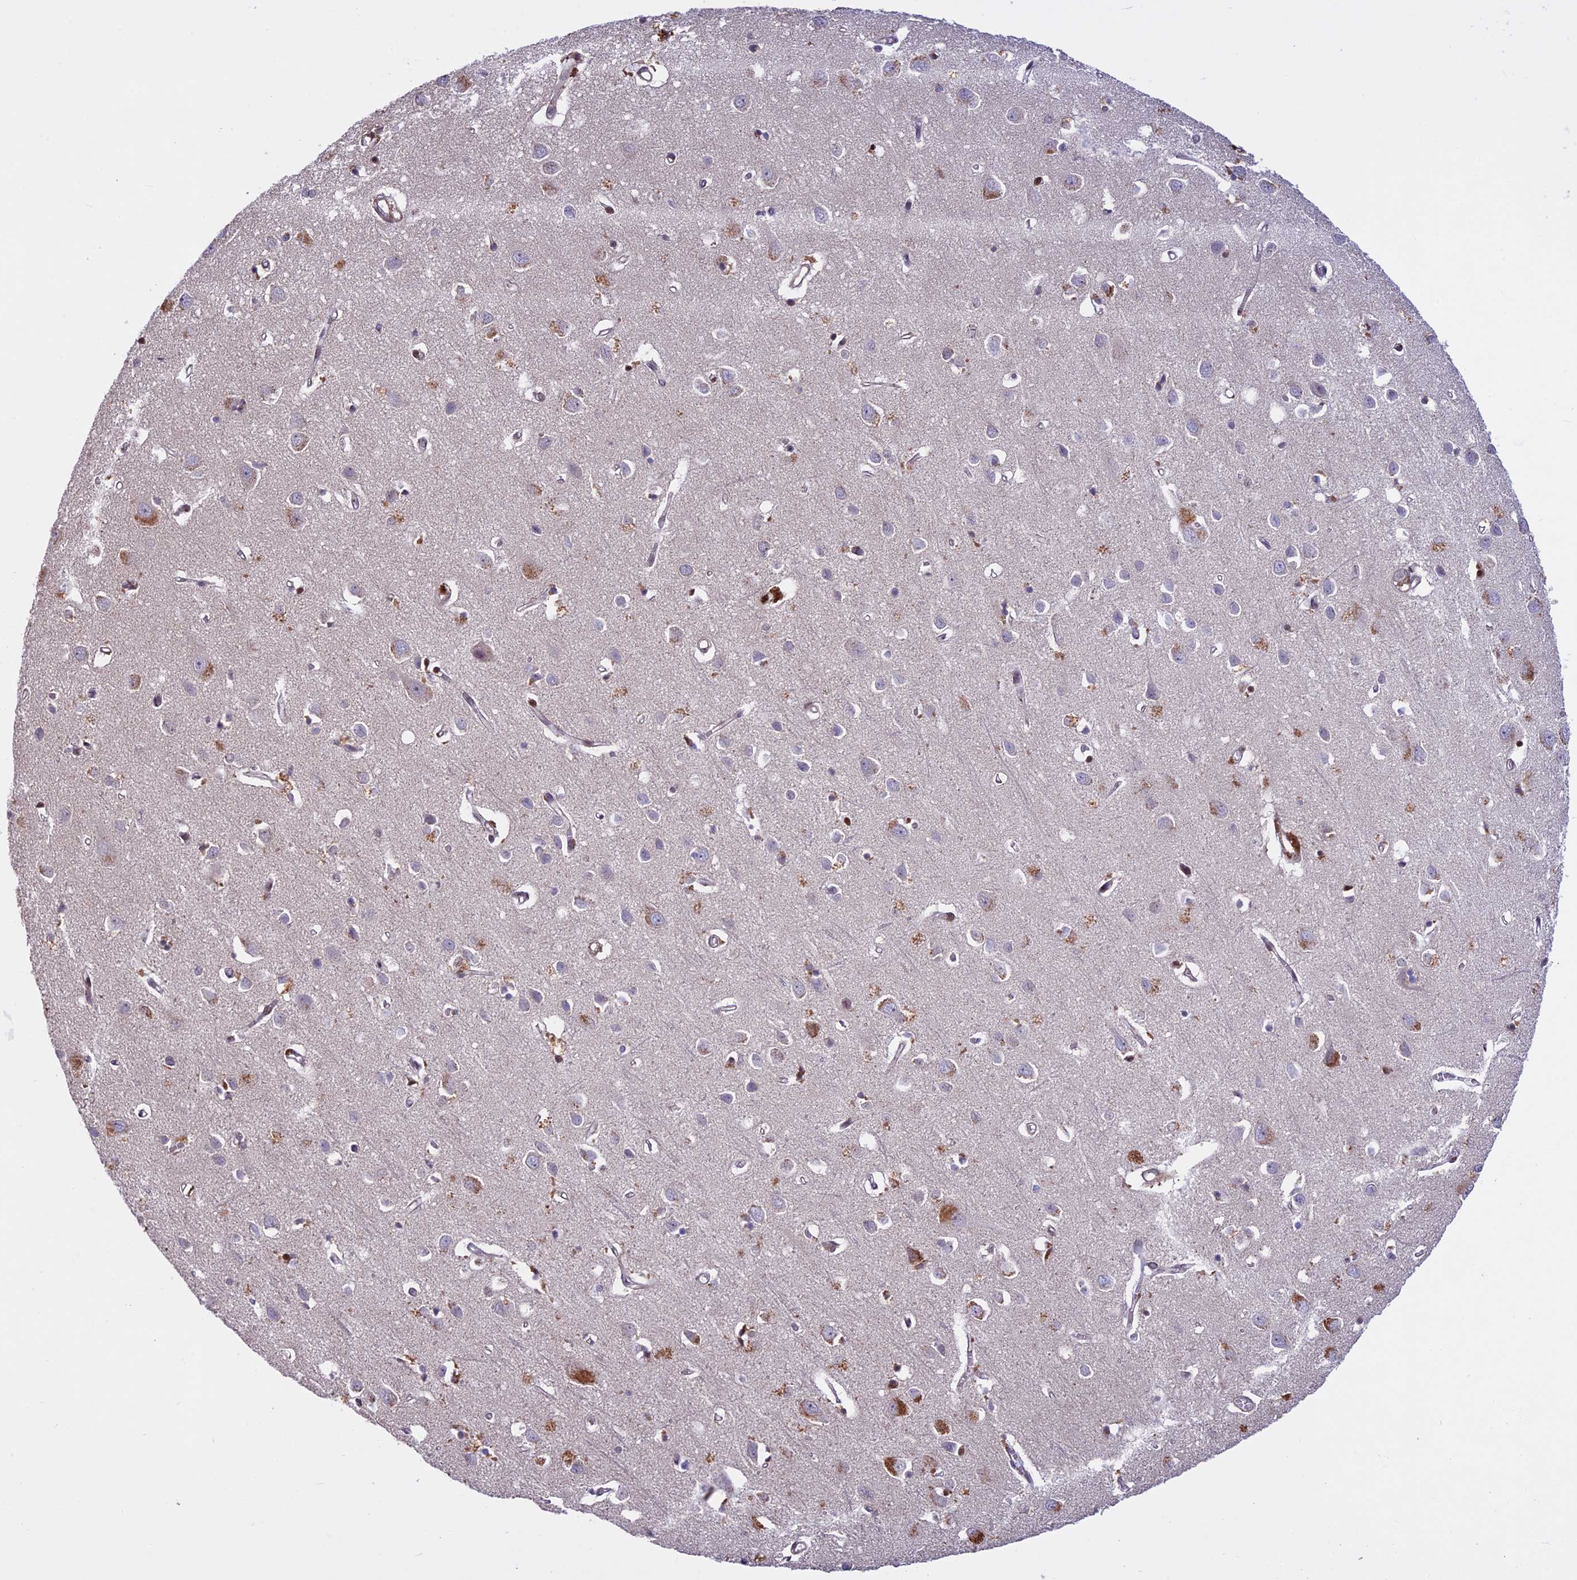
{"staining": {"intensity": "negative", "quantity": "none", "location": "none"}, "tissue": "cerebral cortex", "cell_type": "Endothelial cells", "image_type": "normal", "snomed": [{"axis": "morphology", "description": "Normal tissue, NOS"}, {"axis": "topography", "description": "Cerebral cortex"}], "caption": "DAB (3,3'-diaminobenzidine) immunohistochemical staining of normal human cerebral cortex exhibits no significant expression in endothelial cells.", "gene": "MAN2C1", "patient": {"sex": "female", "age": 64}}